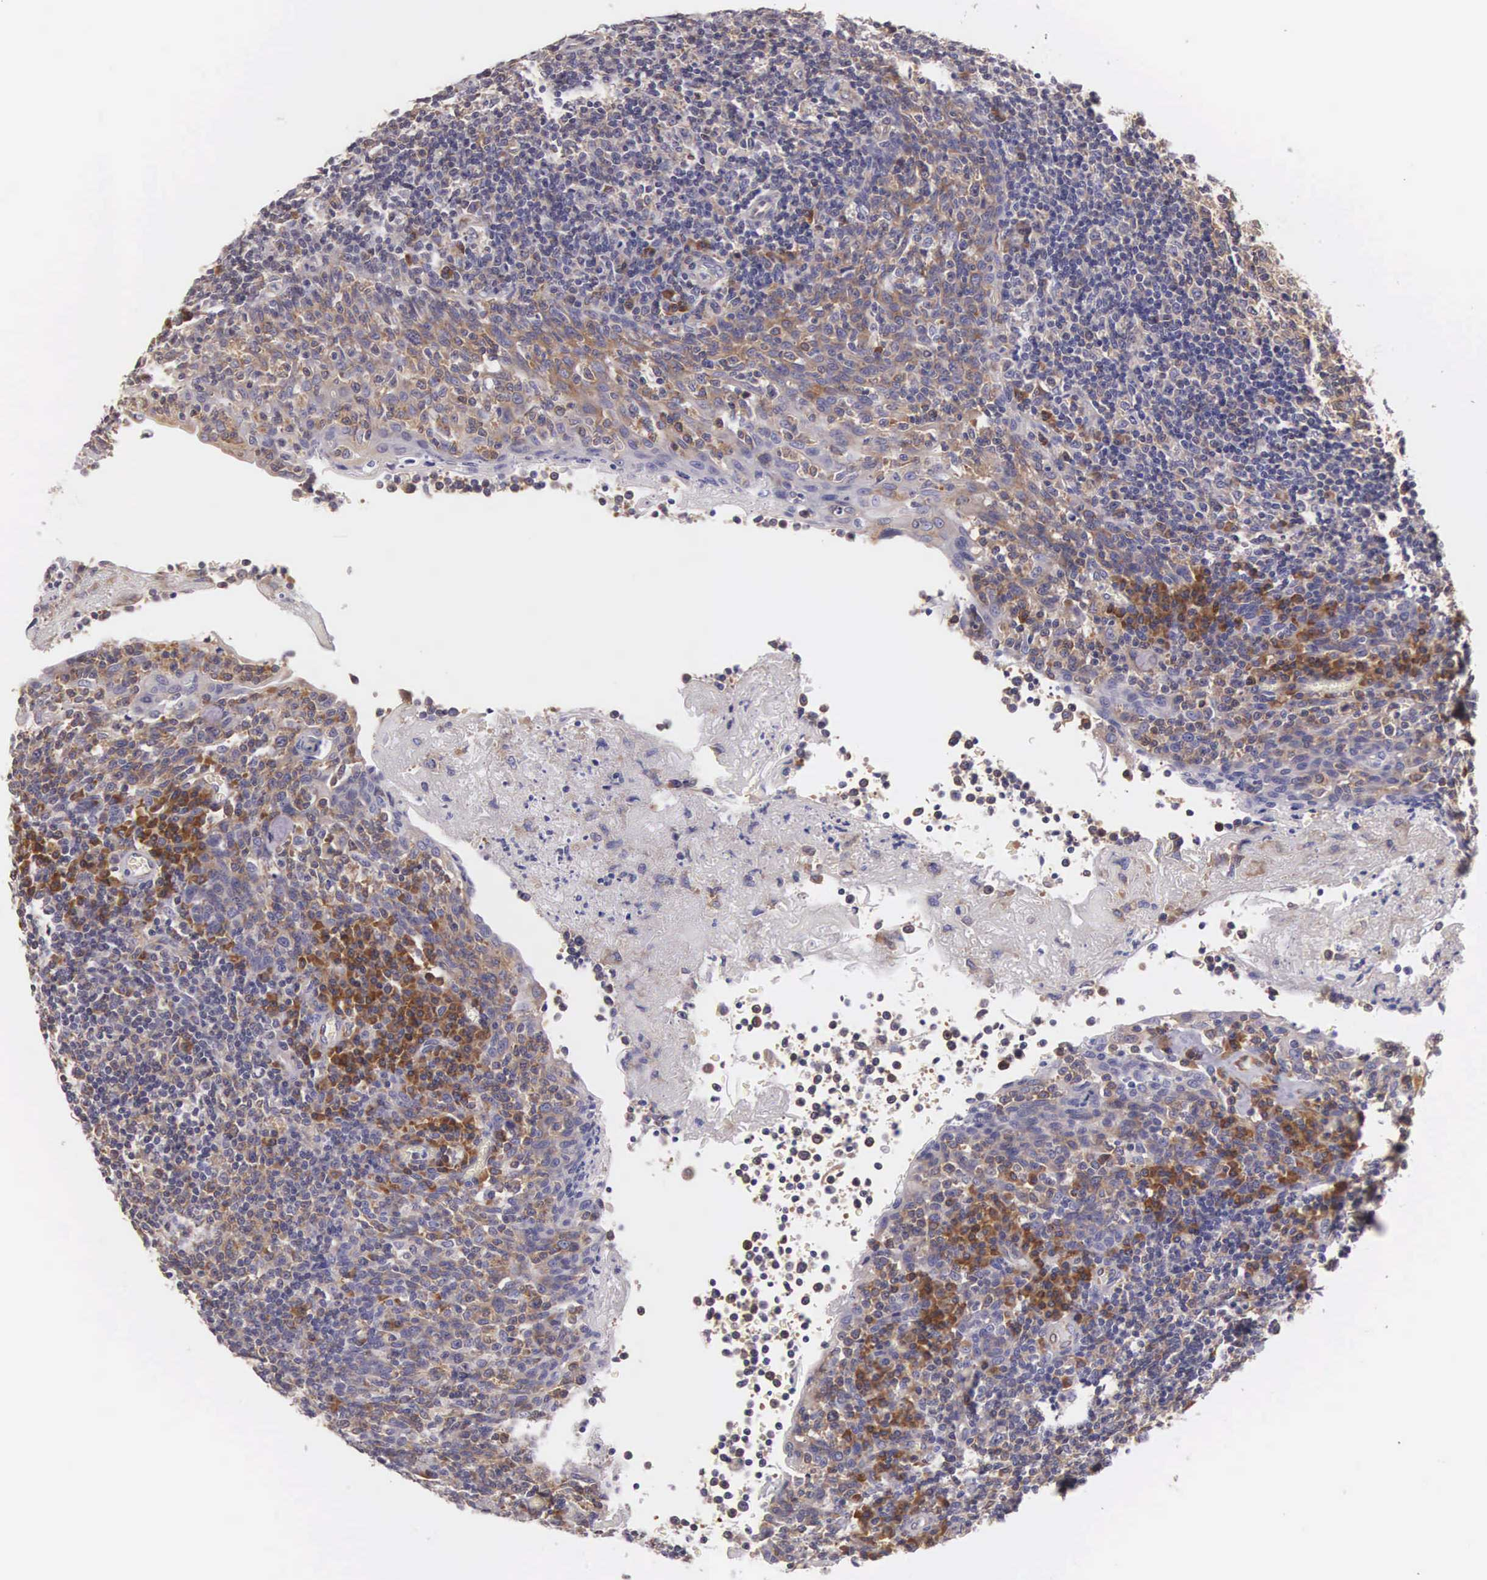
{"staining": {"intensity": "moderate", "quantity": "<25%", "location": "cytoplasmic/membranous"}, "tissue": "tonsil", "cell_type": "Non-germinal center cells", "image_type": "normal", "snomed": [{"axis": "morphology", "description": "Normal tissue, NOS"}, {"axis": "topography", "description": "Tonsil"}], "caption": "High-power microscopy captured an immunohistochemistry micrograph of normal tonsil, revealing moderate cytoplasmic/membranous staining in approximately <25% of non-germinal center cells.", "gene": "OSBPL3", "patient": {"sex": "female", "age": 3}}